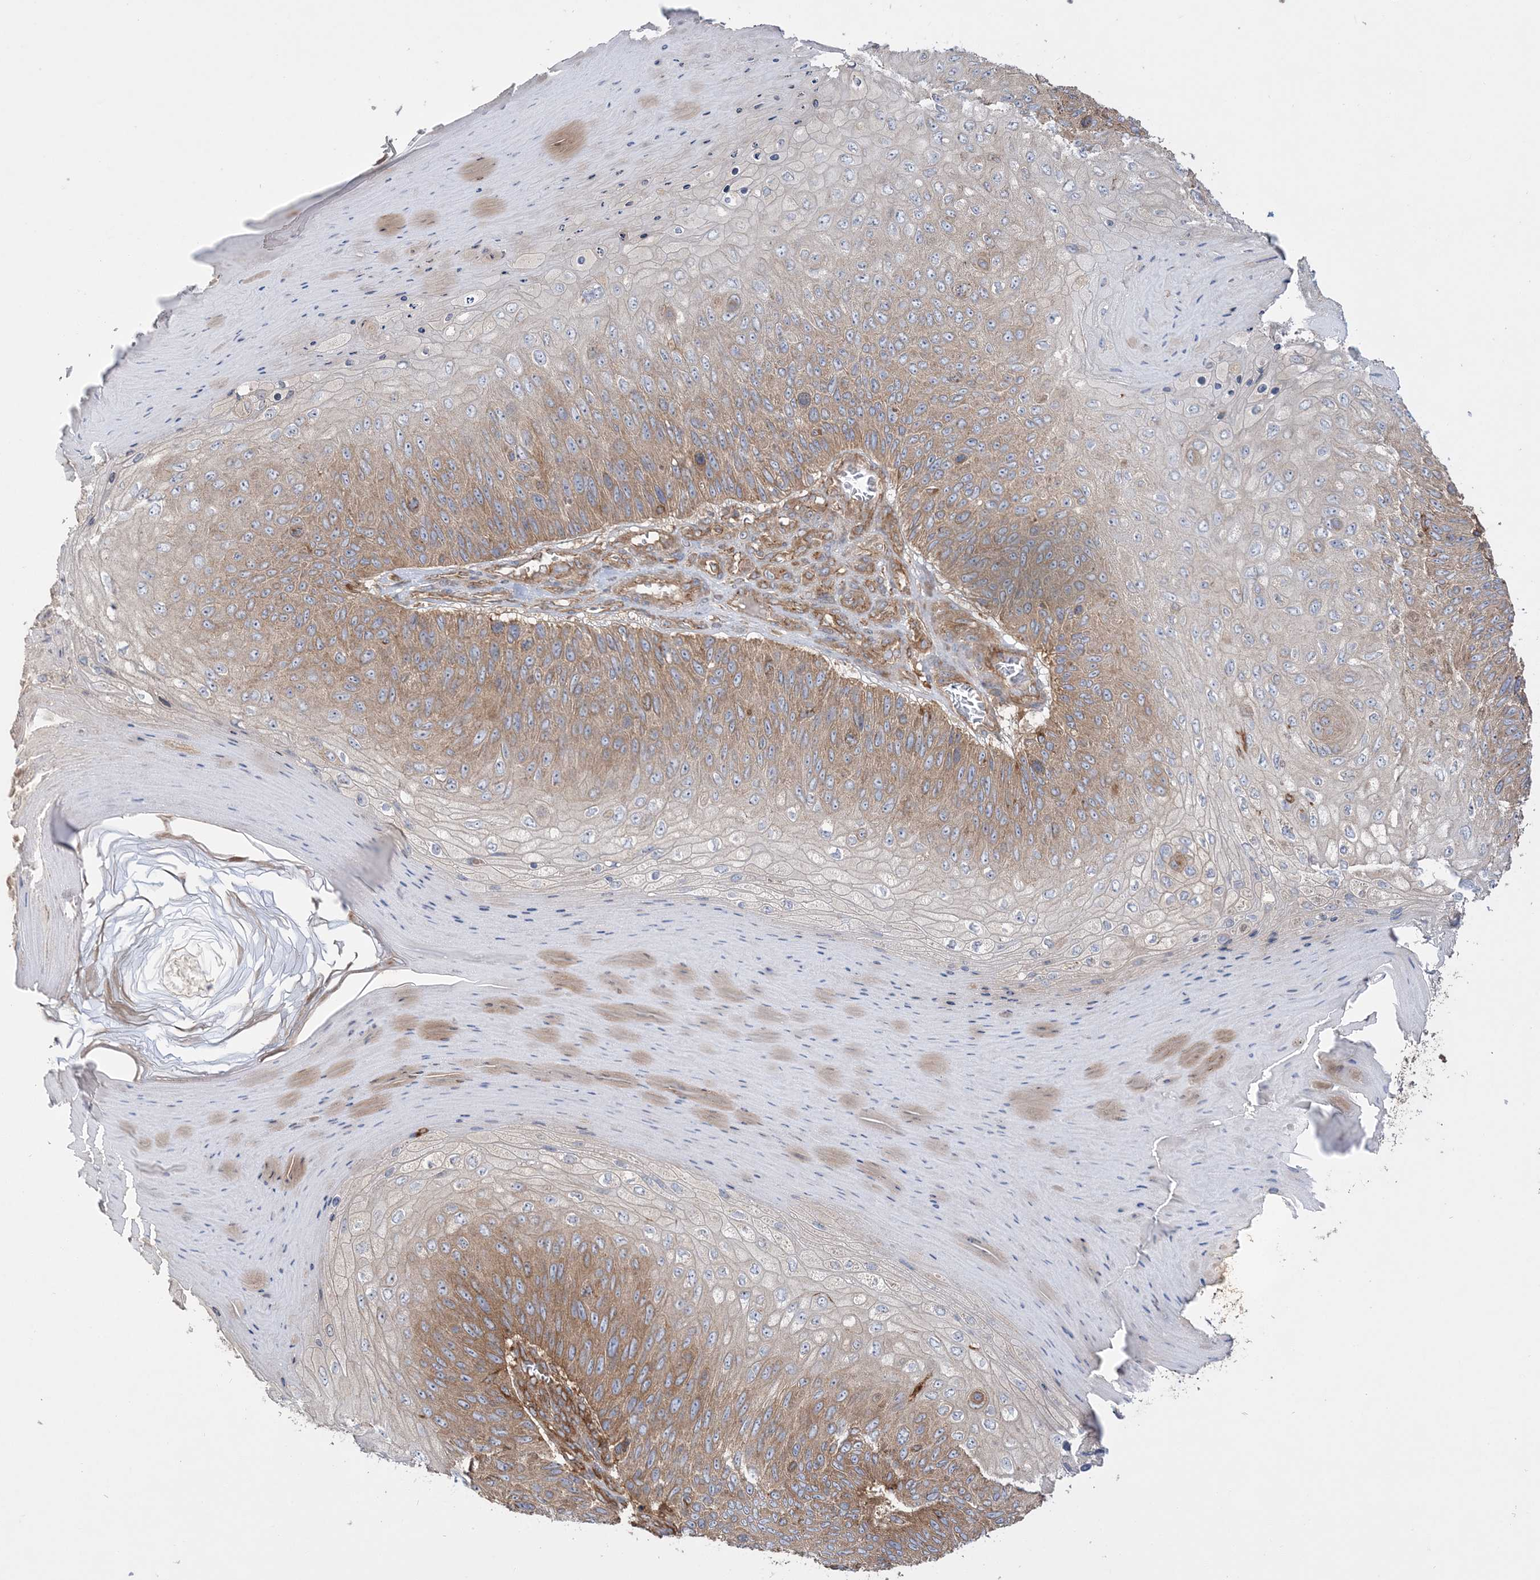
{"staining": {"intensity": "moderate", "quantity": ">75%", "location": "cytoplasmic/membranous"}, "tissue": "skin cancer", "cell_type": "Tumor cells", "image_type": "cancer", "snomed": [{"axis": "morphology", "description": "Squamous cell carcinoma, NOS"}, {"axis": "topography", "description": "Skin"}], "caption": "A photomicrograph of human skin cancer stained for a protein shows moderate cytoplasmic/membranous brown staining in tumor cells. The staining is performed using DAB brown chromogen to label protein expression. The nuclei are counter-stained blue using hematoxylin.", "gene": "TBC1D5", "patient": {"sex": "female", "age": 88}}